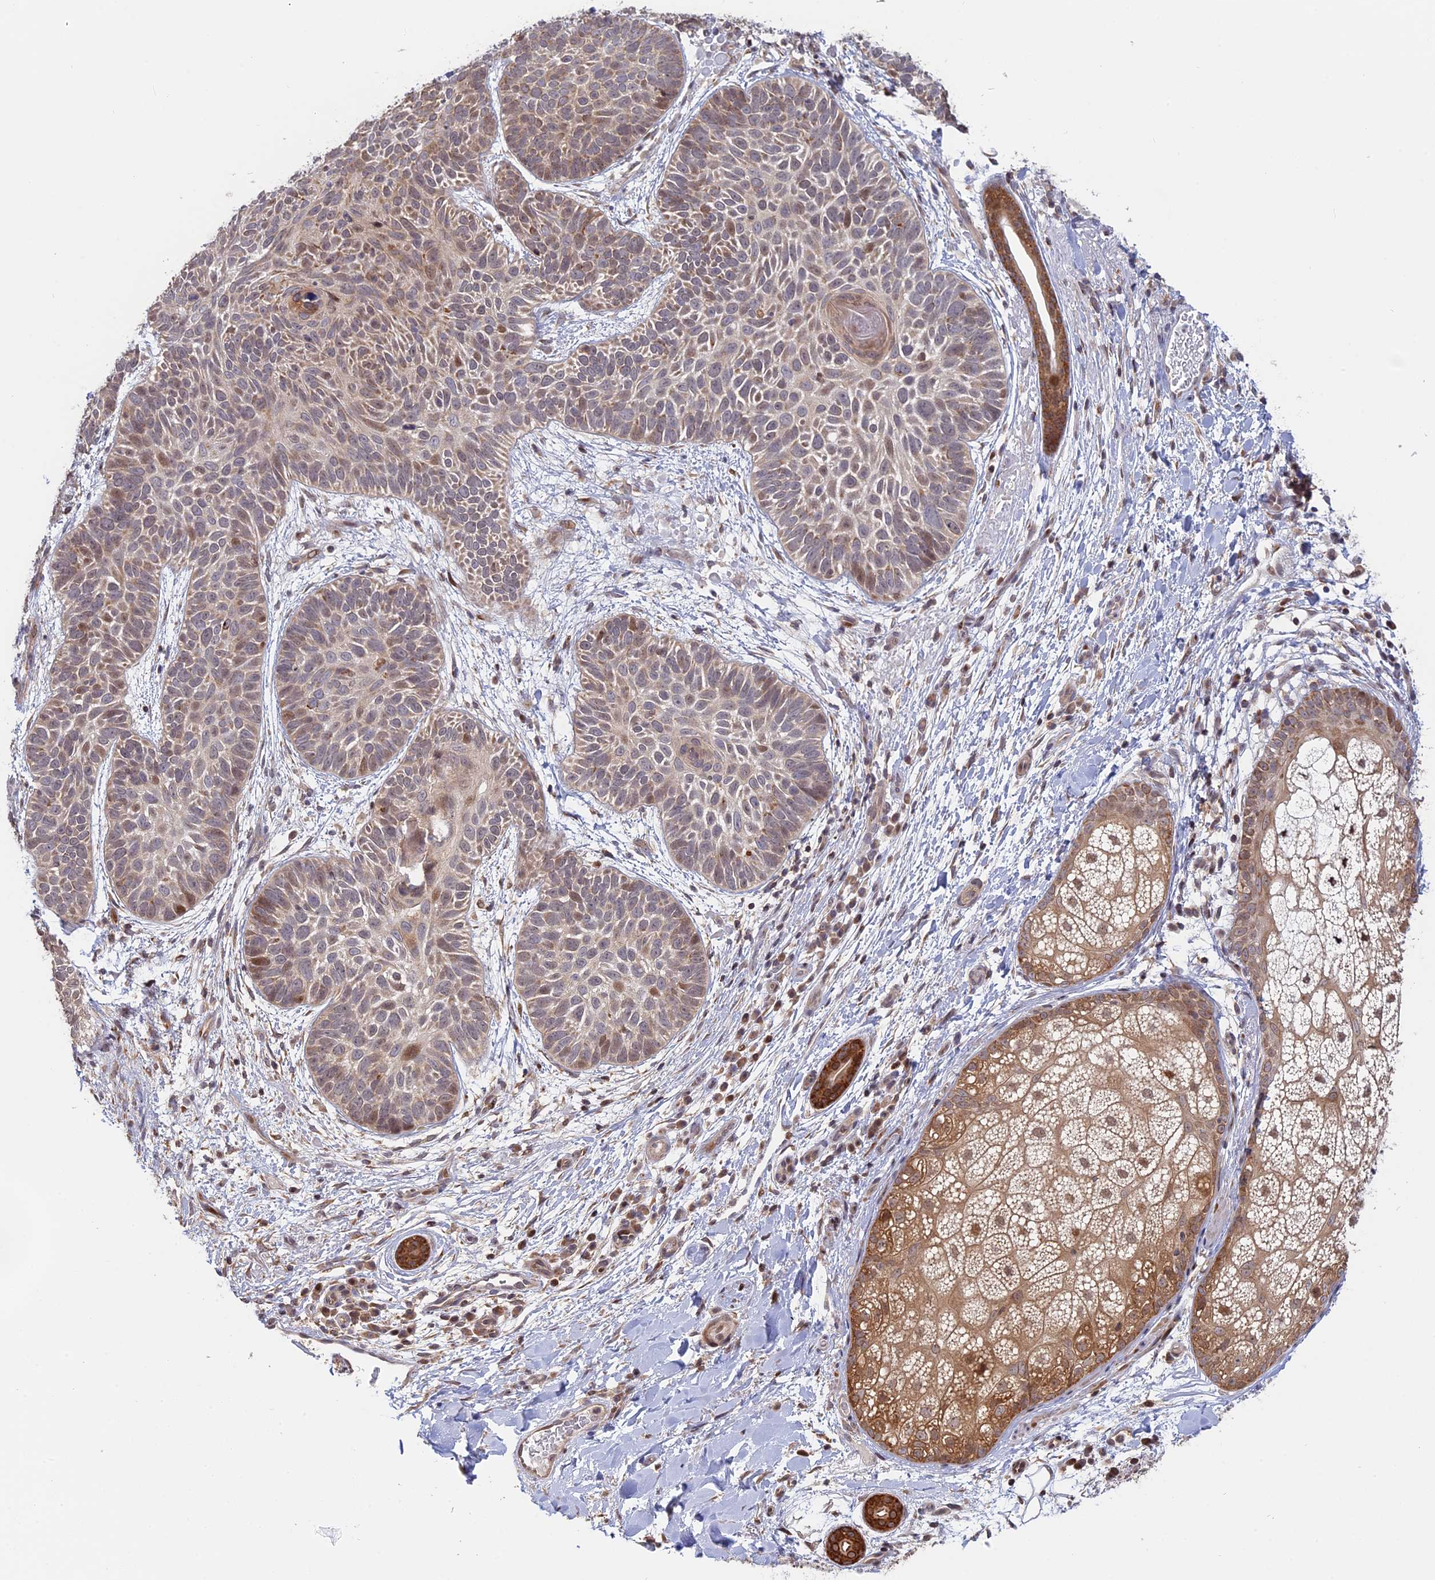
{"staining": {"intensity": "moderate", "quantity": "<25%", "location": "cytoplasmic/membranous,nuclear"}, "tissue": "skin cancer", "cell_type": "Tumor cells", "image_type": "cancer", "snomed": [{"axis": "morphology", "description": "Basal cell carcinoma"}, {"axis": "topography", "description": "Skin"}], "caption": "IHC (DAB (3,3'-diaminobenzidine)) staining of human skin basal cell carcinoma reveals moderate cytoplasmic/membranous and nuclear protein expression in about <25% of tumor cells. (DAB IHC, brown staining for protein, blue staining for nuclei).", "gene": "GSKIP", "patient": {"sex": "male", "age": 85}}